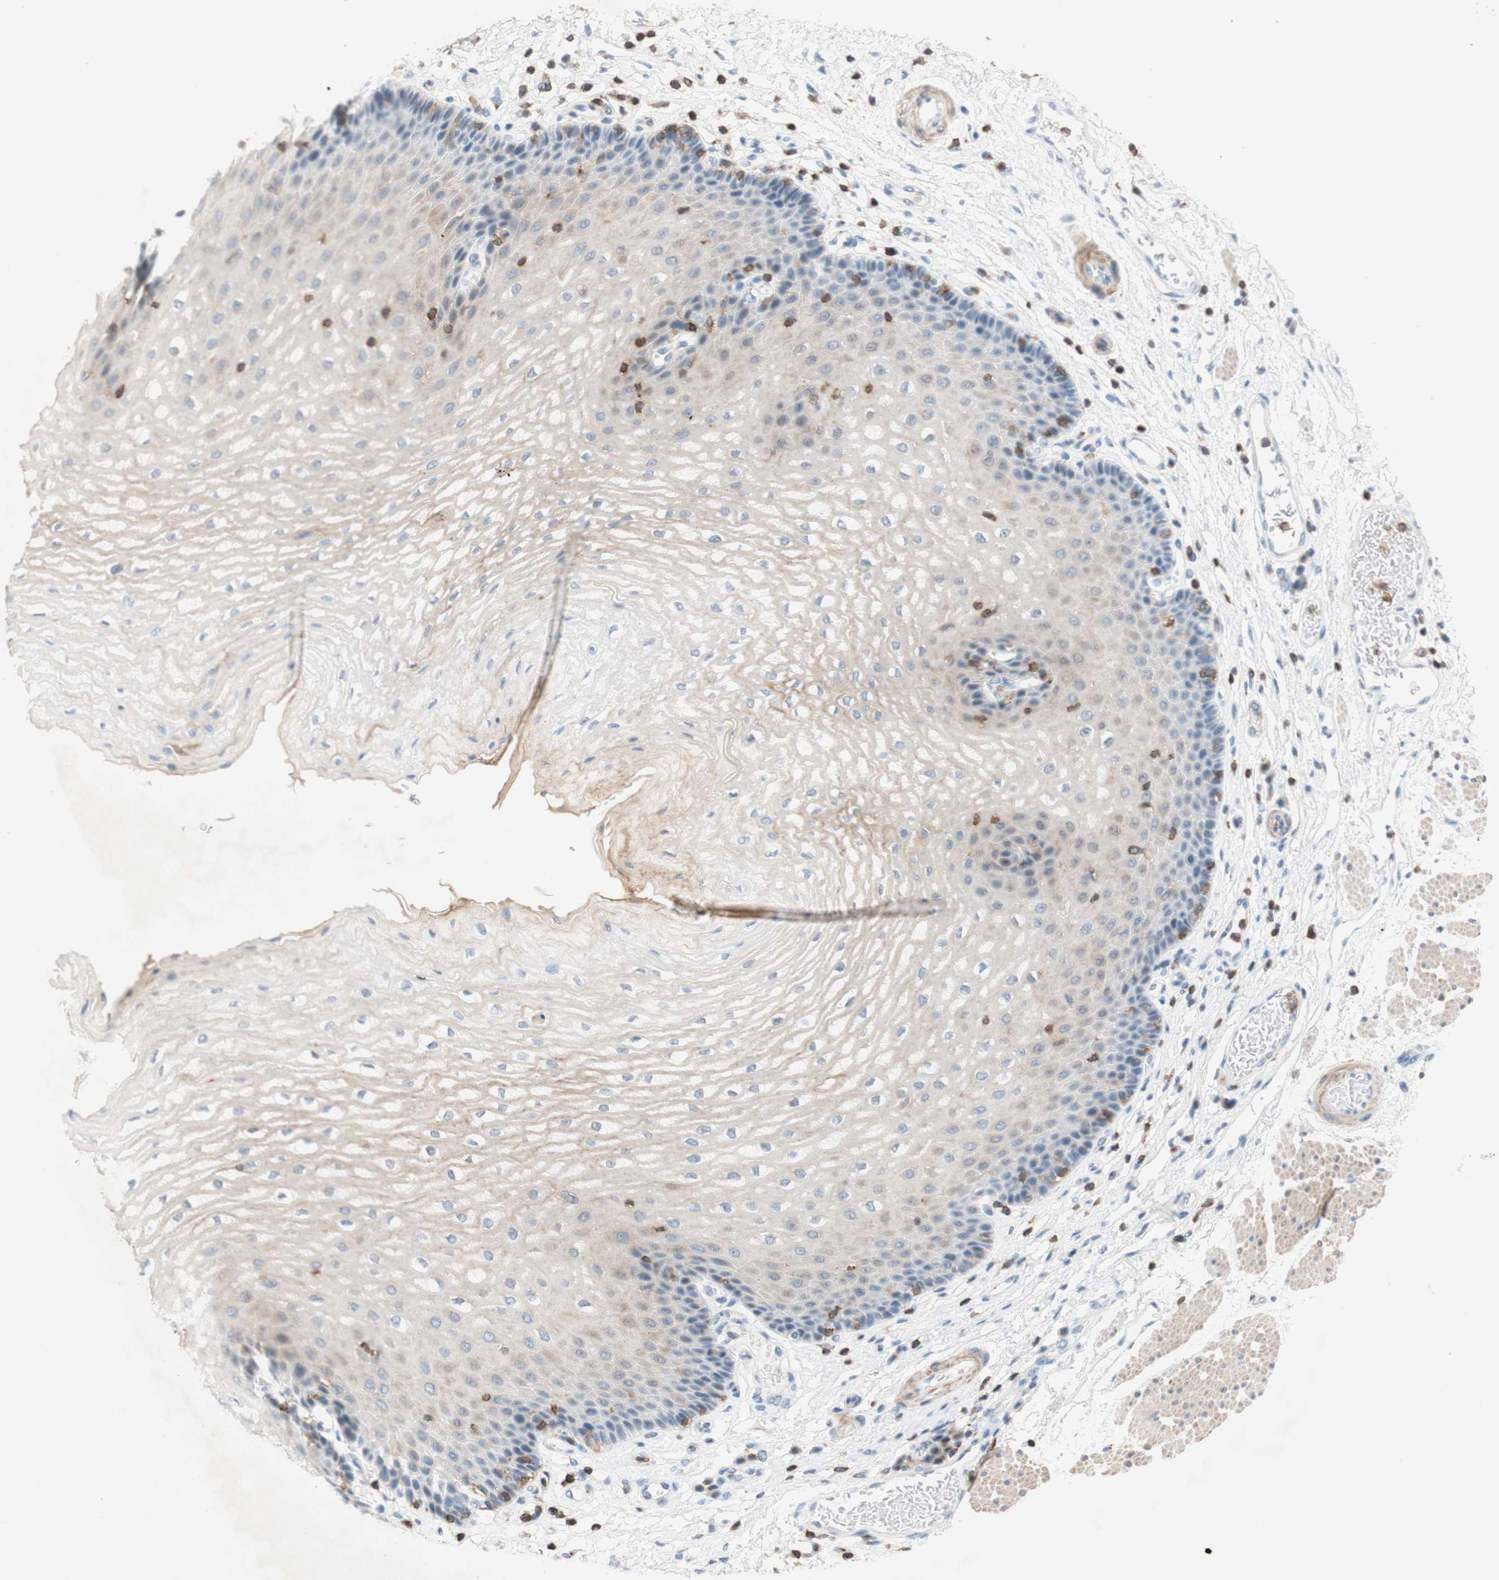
{"staining": {"intensity": "moderate", "quantity": "<25%", "location": "cytoplasmic/membranous"}, "tissue": "esophagus", "cell_type": "Squamous epithelial cells", "image_type": "normal", "snomed": [{"axis": "morphology", "description": "Normal tissue, NOS"}, {"axis": "topography", "description": "Esophagus"}], "caption": "DAB (3,3'-diaminobenzidine) immunohistochemical staining of benign human esophagus displays moderate cytoplasmic/membranous protein positivity in about <25% of squamous epithelial cells. The protein of interest is stained brown, and the nuclei are stained in blue (DAB IHC with brightfield microscopy, high magnification).", "gene": "SPINK6", "patient": {"sex": "male", "age": 54}}